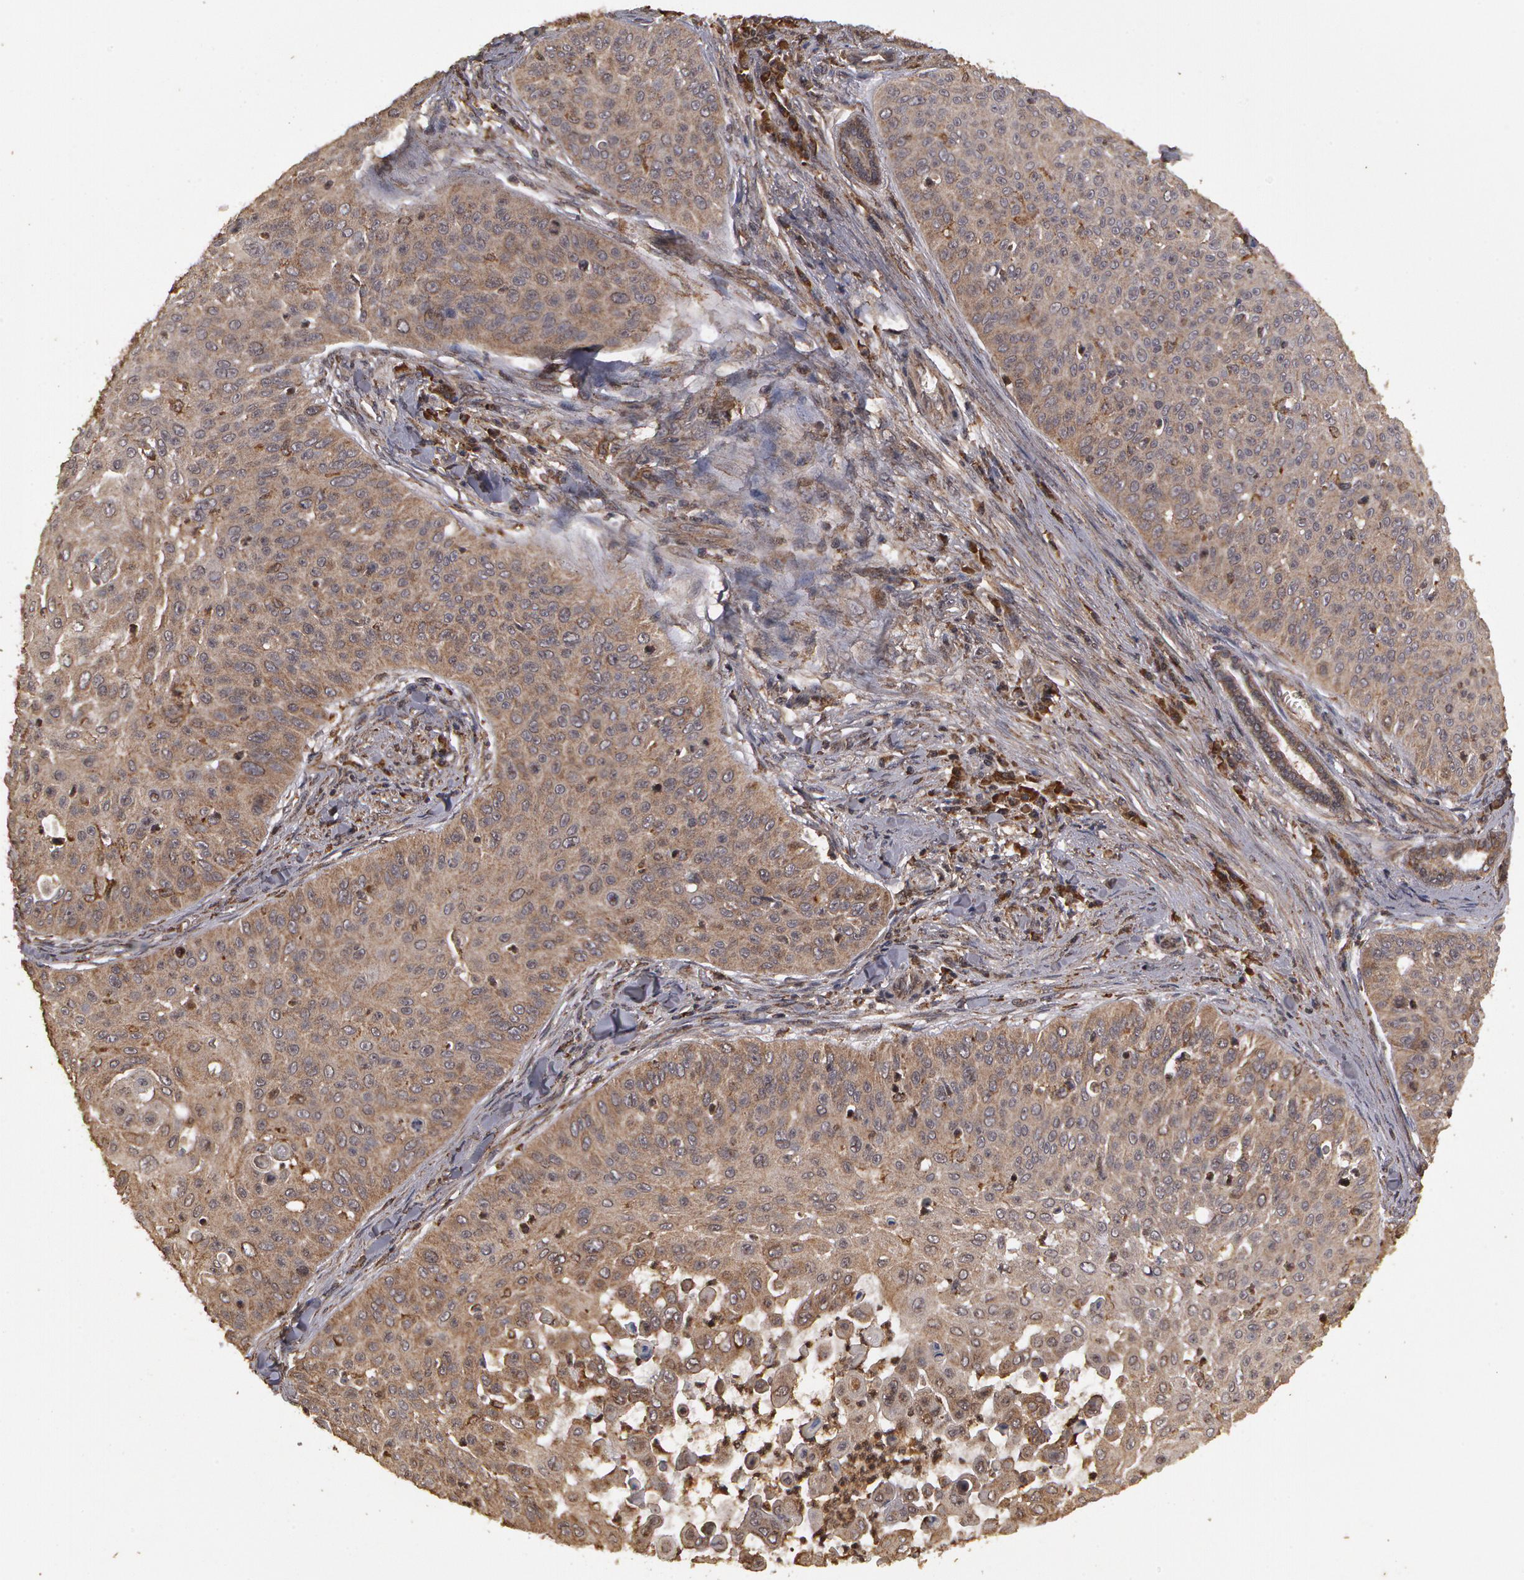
{"staining": {"intensity": "negative", "quantity": "none", "location": "none"}, "tissue": "skin cancer", "cell_type": "Tumor cells", "image_type": "cancer", "snomed": [{"axis": "morphology", "description": "Squamous cell carcinoma, NOS"}, {"axis": "topography", "description": "Skin"}], "caption": "DAB (3,3'-diaminobenzidine) immunohistochemical staining of human skin cancer (squamous cell carcinoma) shows no significant staining in tumor cells.", "gene": "CALR", "patient": {"sex": "male", "age": 82}}